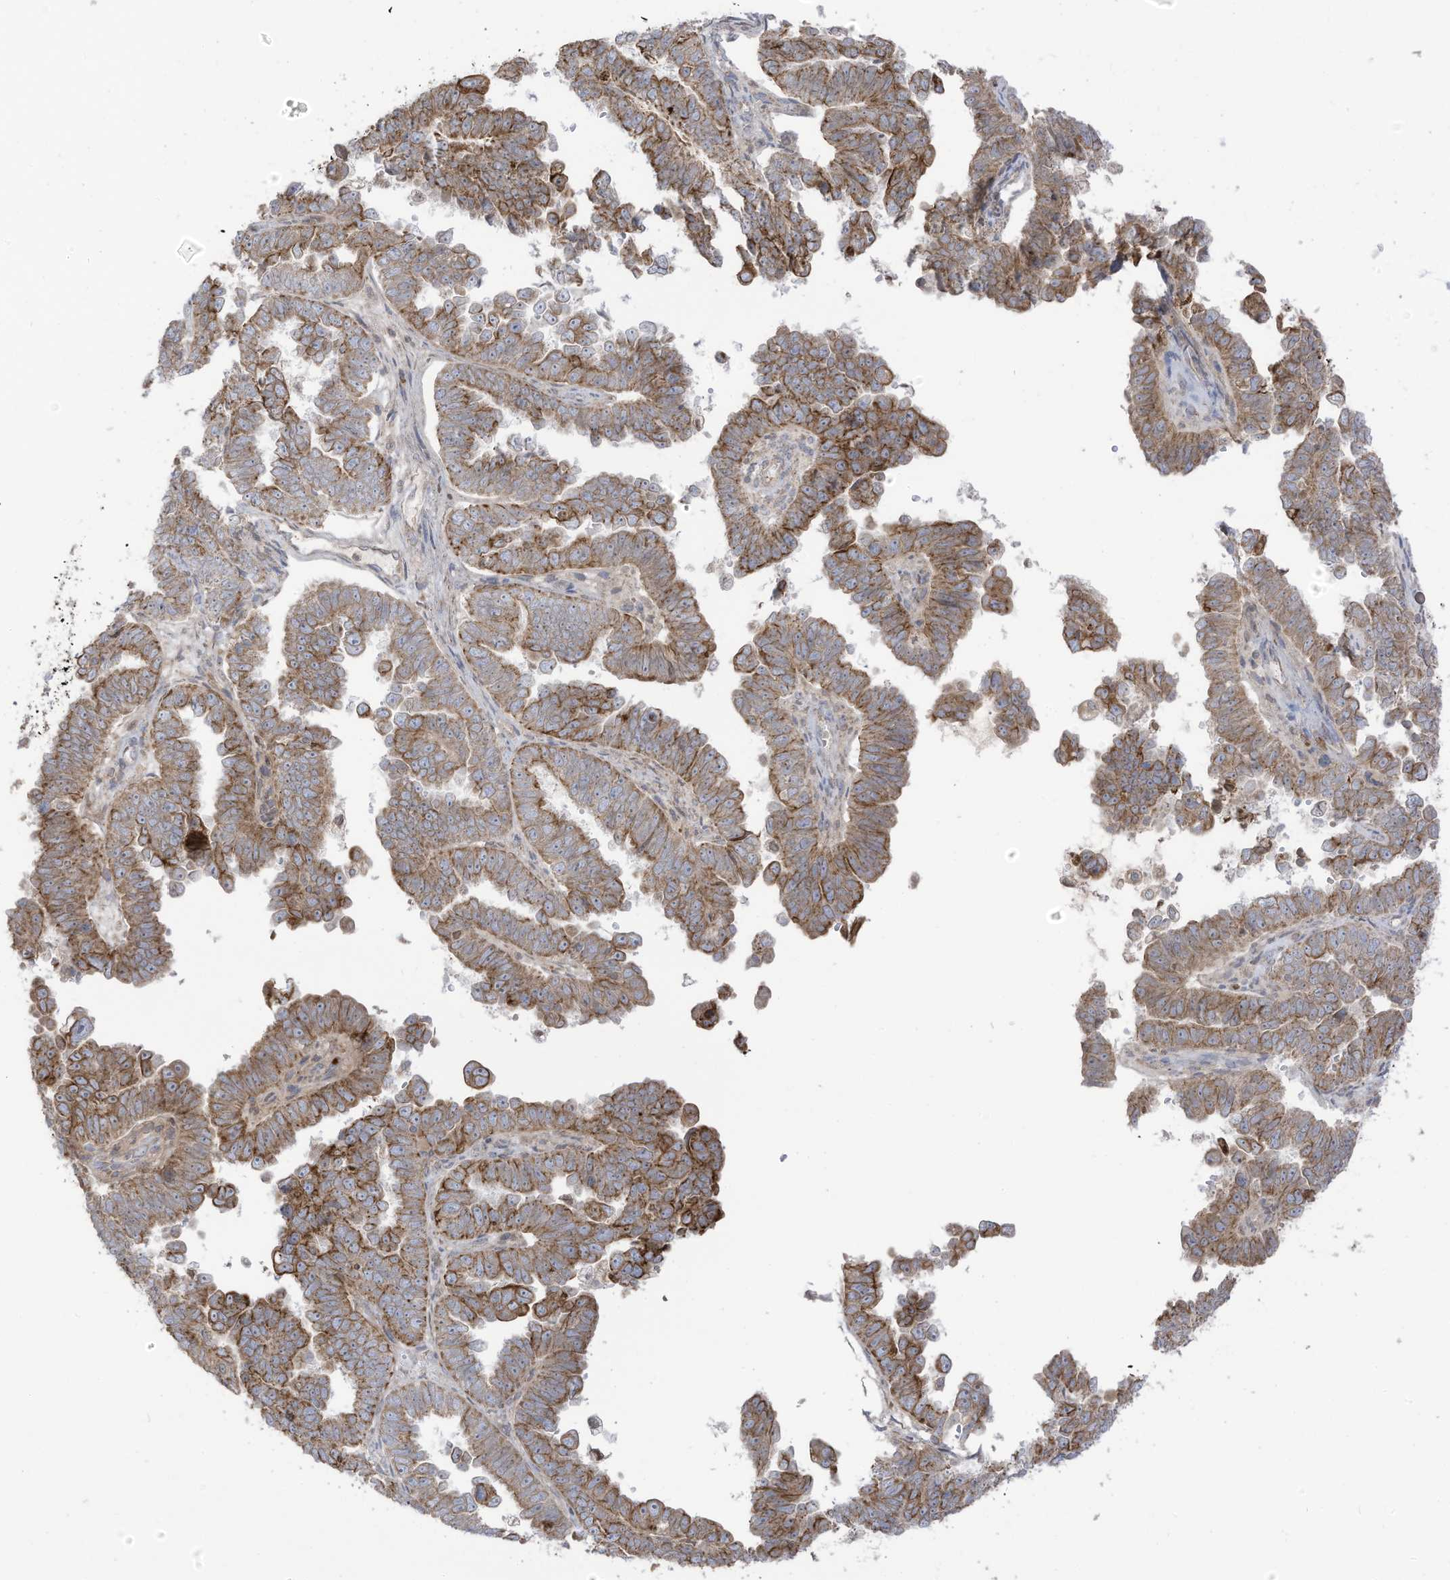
{"staining": {"intensity": "moderate", "quantity": ">75%", "location": "cytoplasmic/membranous"}, "tissue": "endometrial cancer", "cell_type": "Tumor cells", "image_type": "cancer", "snomed": [{"axis": "morphology", "description": "Adenocarcinoma, NOS"}, {"axis": "topography", "description": "Endometrium"}], "caption": "An image of endometrial cancer (adenocarcinoma) stained for a protein demonstrates moderate cytoplasmic/membranous brown staining in tumor cells.", "gene": "CGAS", "patient": {"sex": "female", "age": 75}}